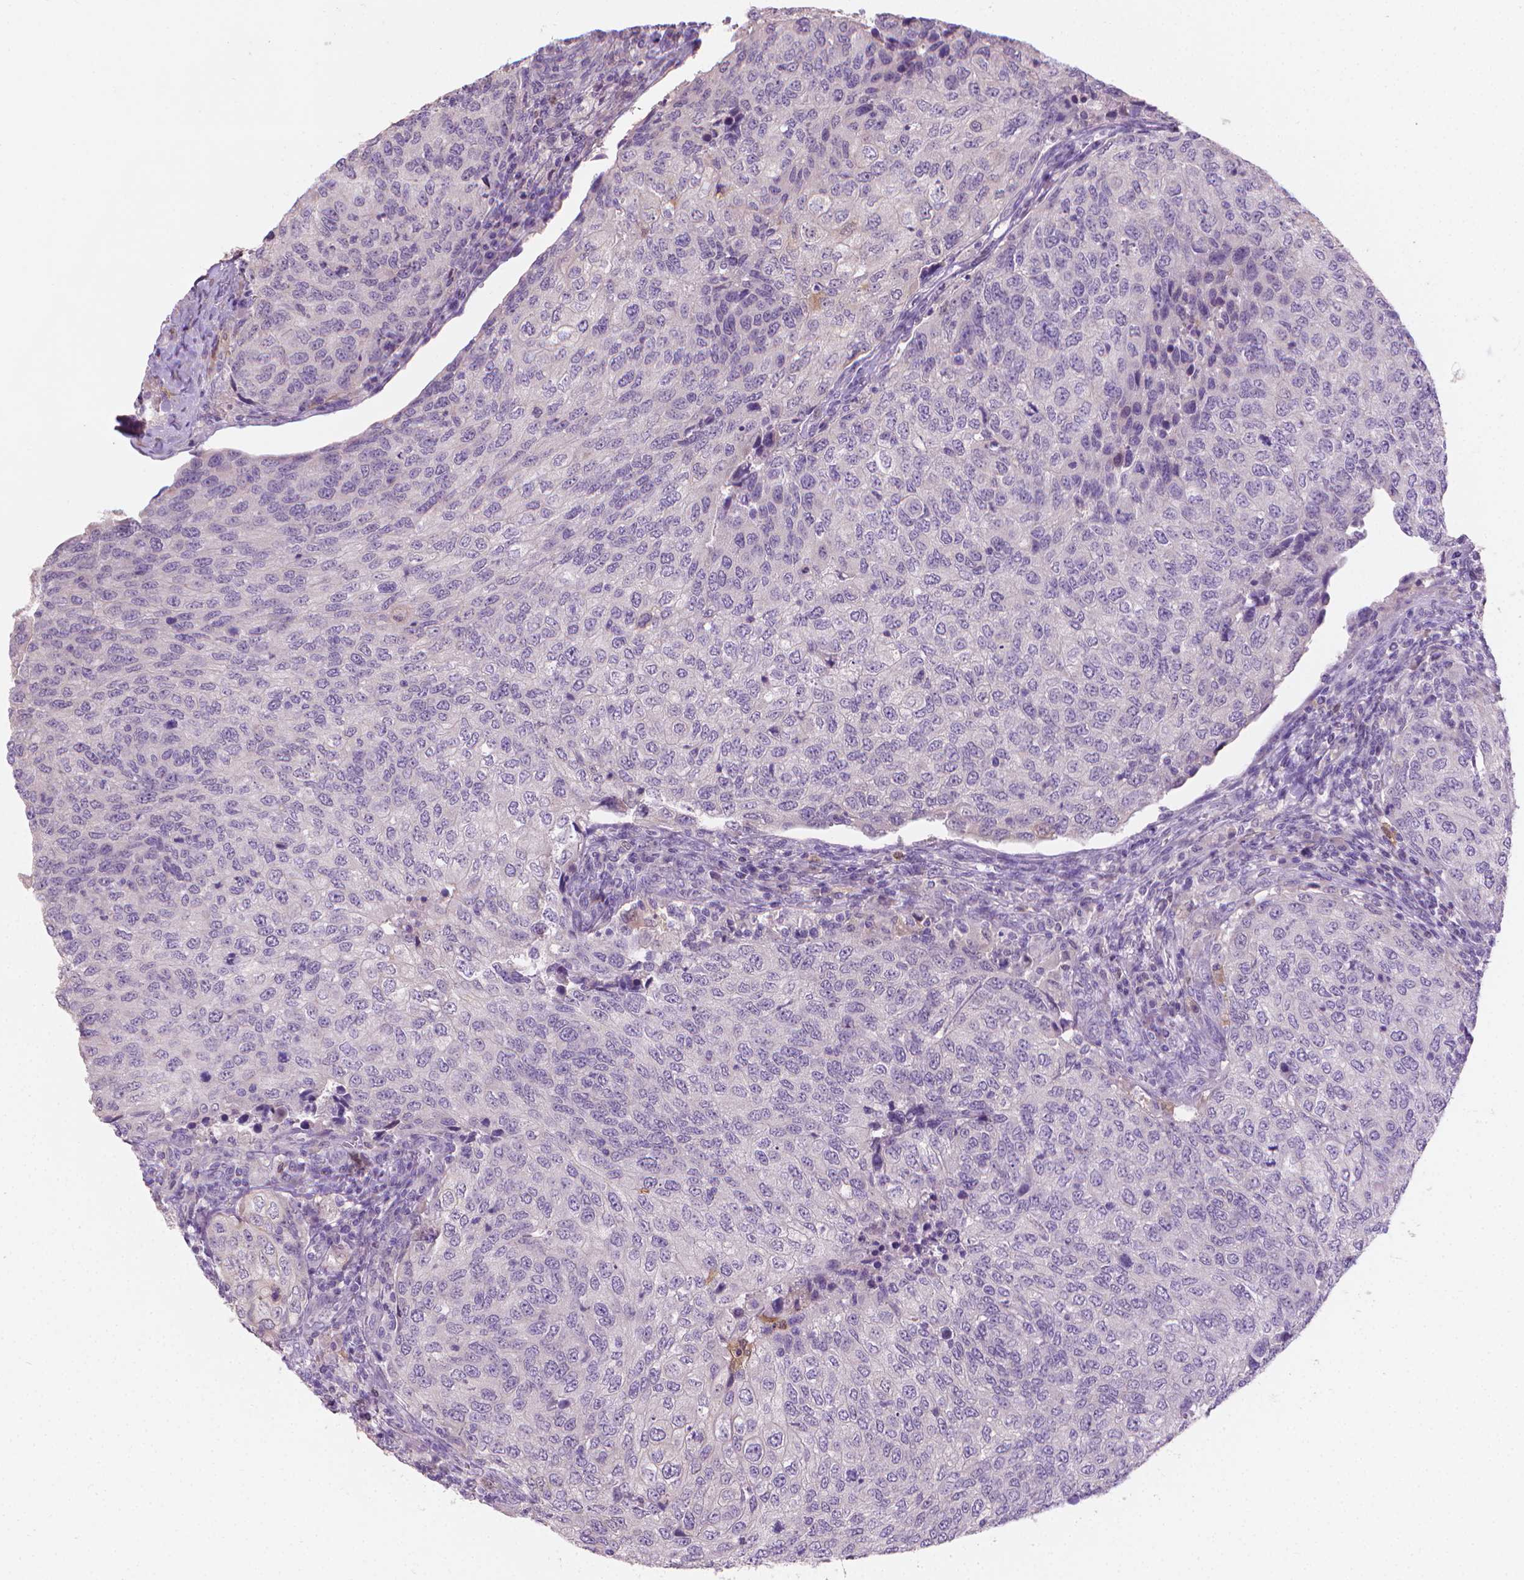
{"staining": {"intensity": "negative", "quantity": "none", "location": "none"}, "tissue": "urothelial cancer", "cell_type": "Tumor cells", "image_type": "cancer", "snomed": [{"axis": "morphology", "description": "Urothelial carcinoma, High grade"}, {"axis": "topography", "description": "Urinary bladder"}], "caption": "Immunohistochemical staining of human urothelial cancer displays no significant positivity in tumor cells. Brightfield microscopy of immunohistochemistry stained with DAB (3,3'-diaminobenzidine) (brown) and hematoxylin (blue), captured at high magnification.", "gene": "GSDMA", "patient": {"sex": "female", "age": 78}}